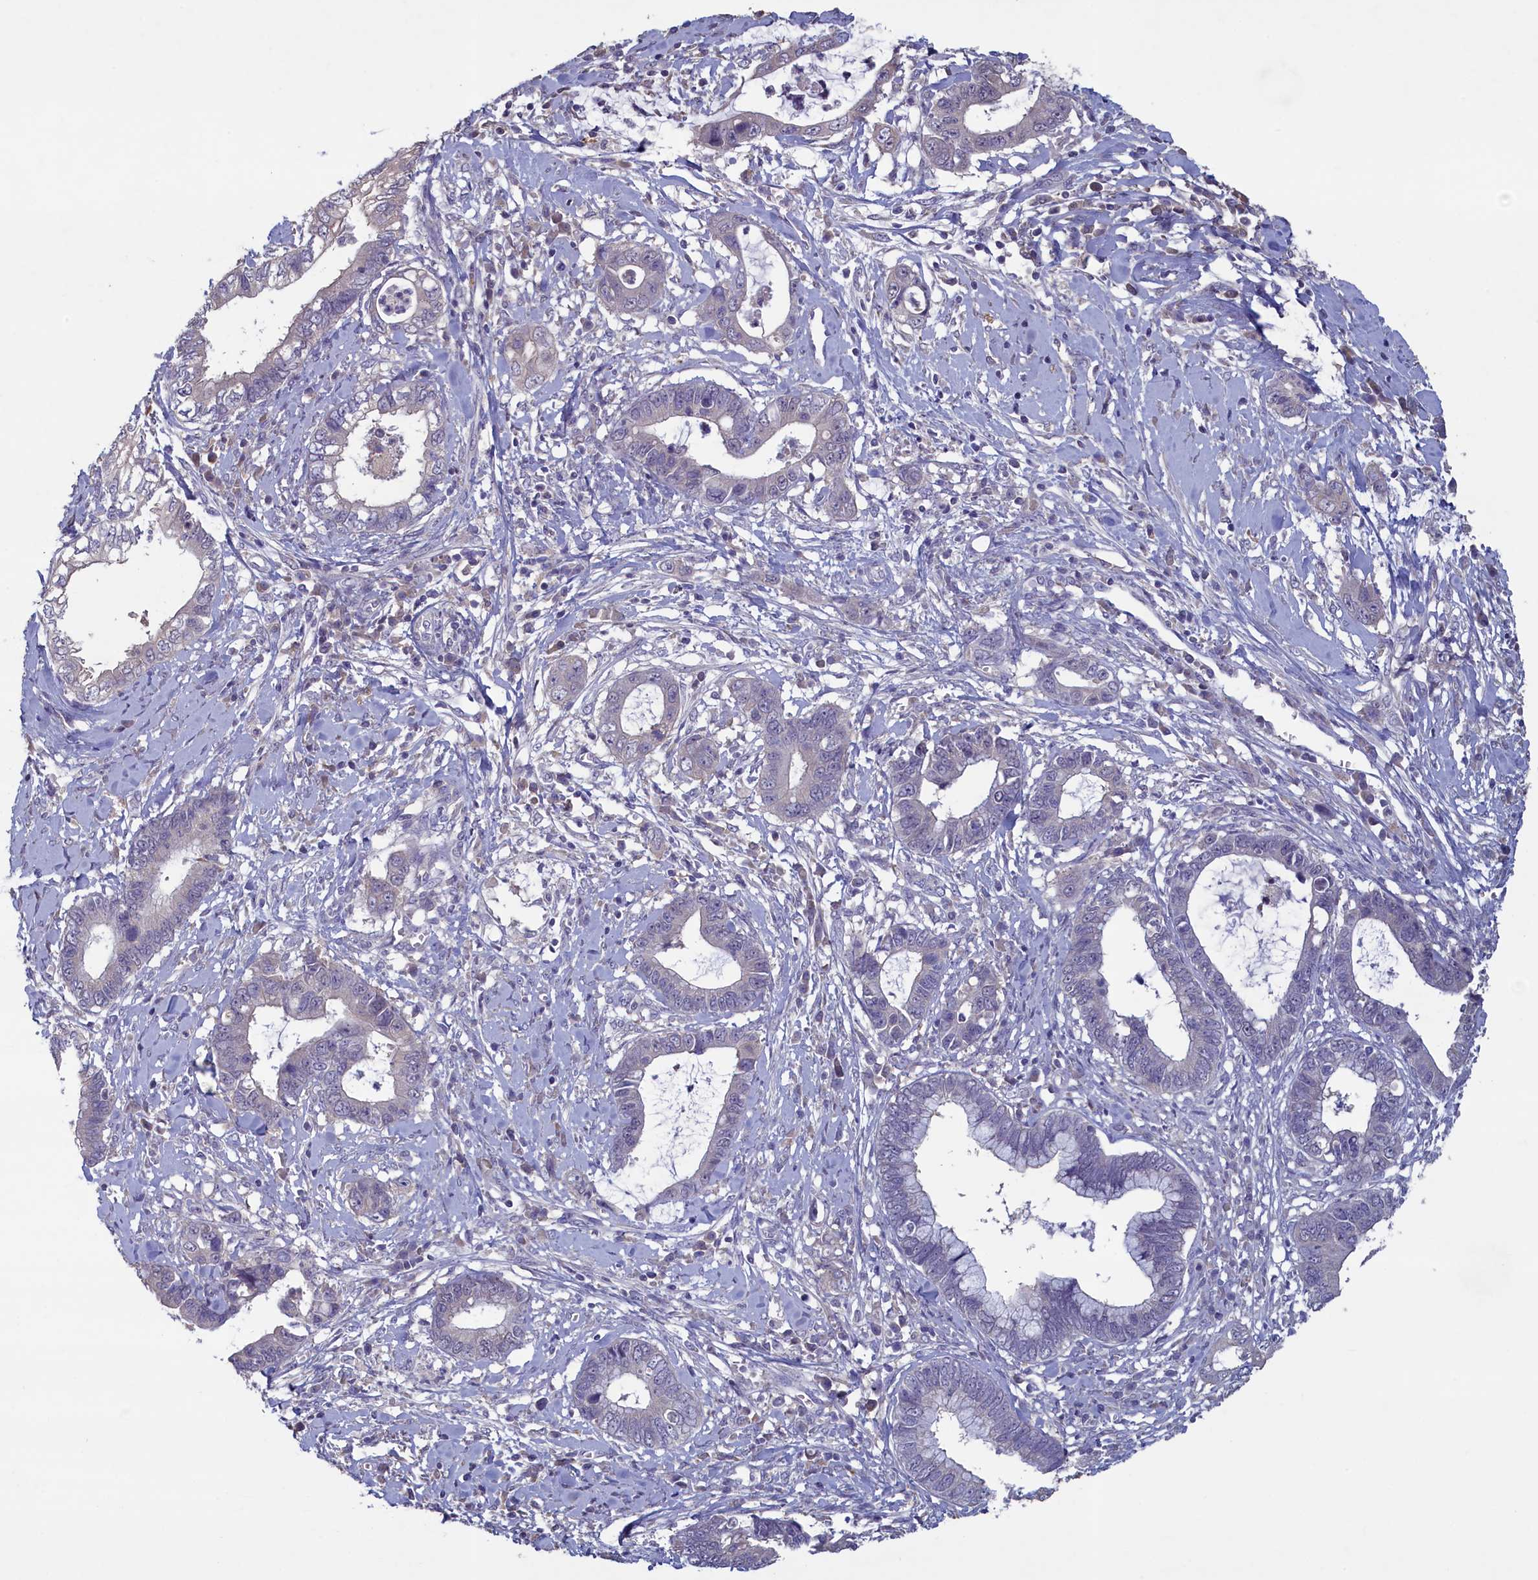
{"staining": {"intensity": "negative", "quantity": "none", "location": "none"}, "tissue": "cervical cancer", "cell_type": "Tumor cells", "image_type": "cancer", "snomed": [{"axis": "morphology", "description": "Adenocarcinoma, NOS"}, {"axis": "topography", "description": "Cervix"}], "caption": "High magnification brightfield microscopy of cervical cancer (adenocarcinoma) stained with DAB (3,3'-diaminobenzidine) (brown) and counterstained with hematoxylin (blue): tumor cells show no significant expression.", "gene": "ATF7IP2", "patient": {"sex": "female", "age": 44}}